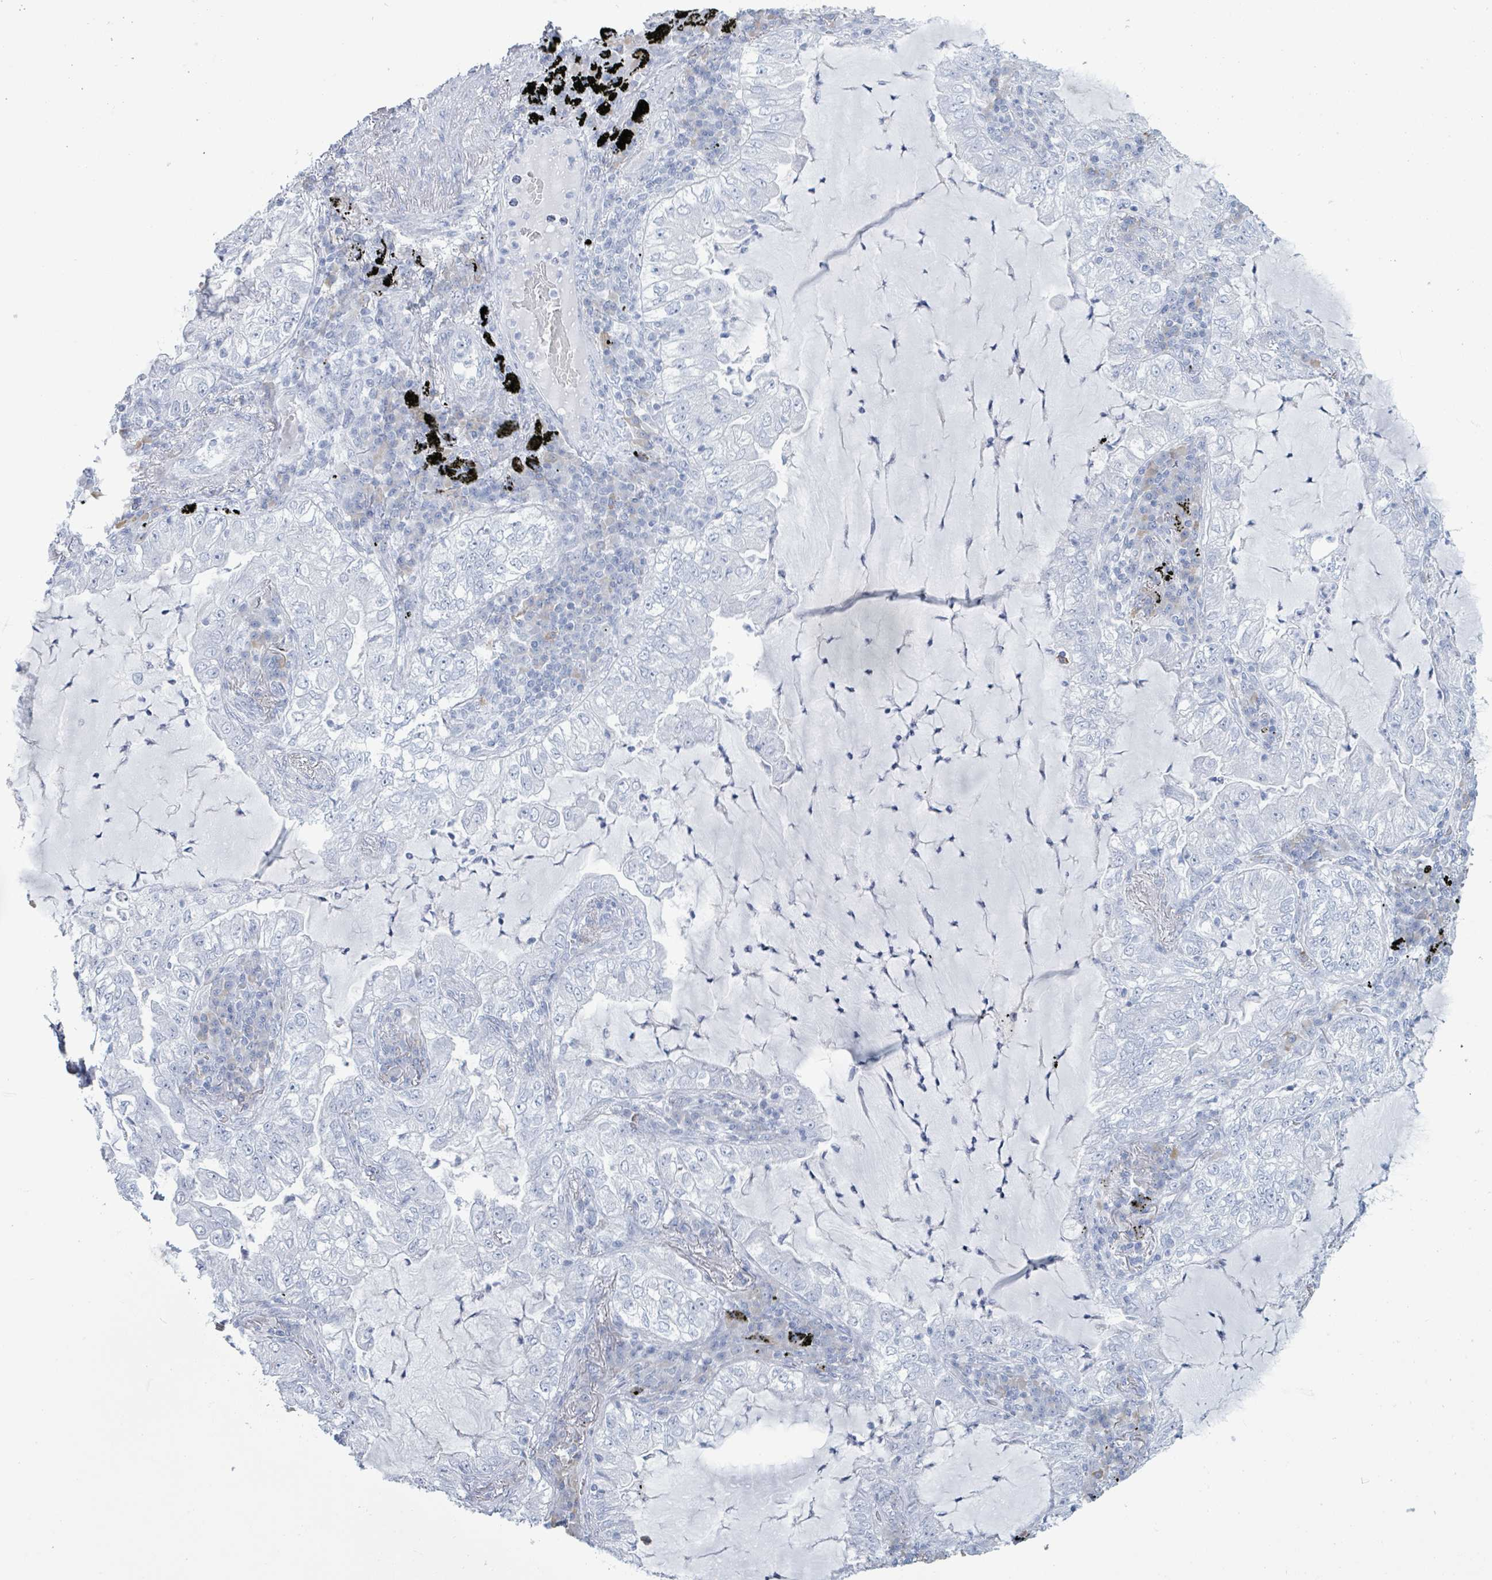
{"staining": {"intensity": "negative", "quantity": "none", "location": "none"}, "tissue": "lung cancer", "cell_type": "Tumor cells", "image_type": "cancer", "snomed": [{"axis": "morphology", "description": "Adenocarcinoma, NOS"}, {"axis": "topography", "description": "Lung"}], "caption": "Immunohistochemical staining of lung cancer demonstrates no significant staining in tumor cells.", "gene": "PGA3", "patient": {"sex": "female", "age": 73}}